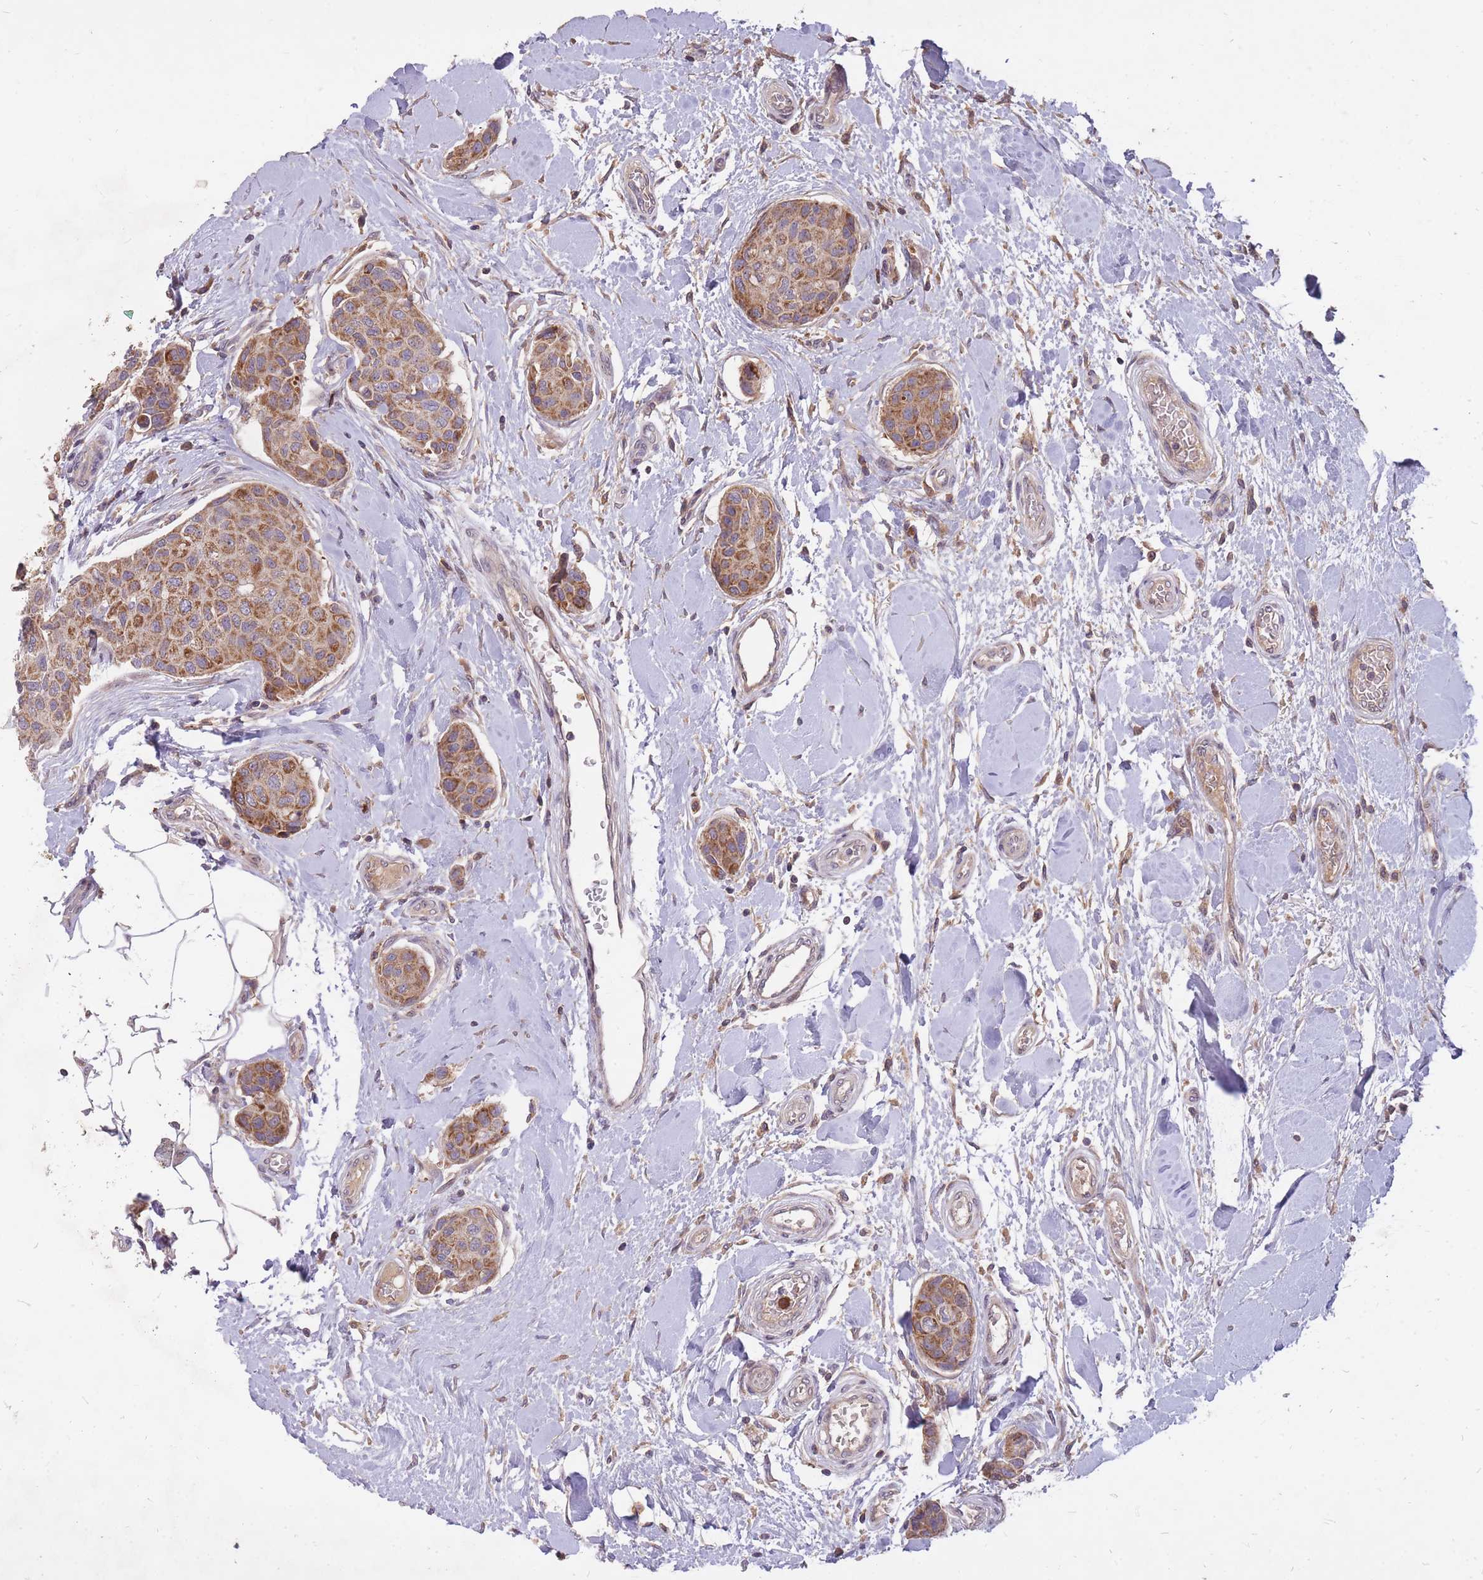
{"staining": {"intensity": "moderate", "quantity": ">75%", "location": "cytoplasmic/membranous"}, "tissue": "breast cancer", "cell_type": "Tumor cells", "image_type": "cancer", "snomed": [{"axis": "morphology", "description": "Duct carcinoma"}, {"axis": "topography", "description": "Breast"}, {"axis": "topography", "description": "Lymph node"}], "caption": "Tumor cells demonstrate medium levels of moderate cytoplasmic/membranous positivity in approximately >75% of cells in breast cancer (invasive ductal carcinoma).", "gene": "IGF2BP2", "patient": {"sex": "female", "age": 80}}